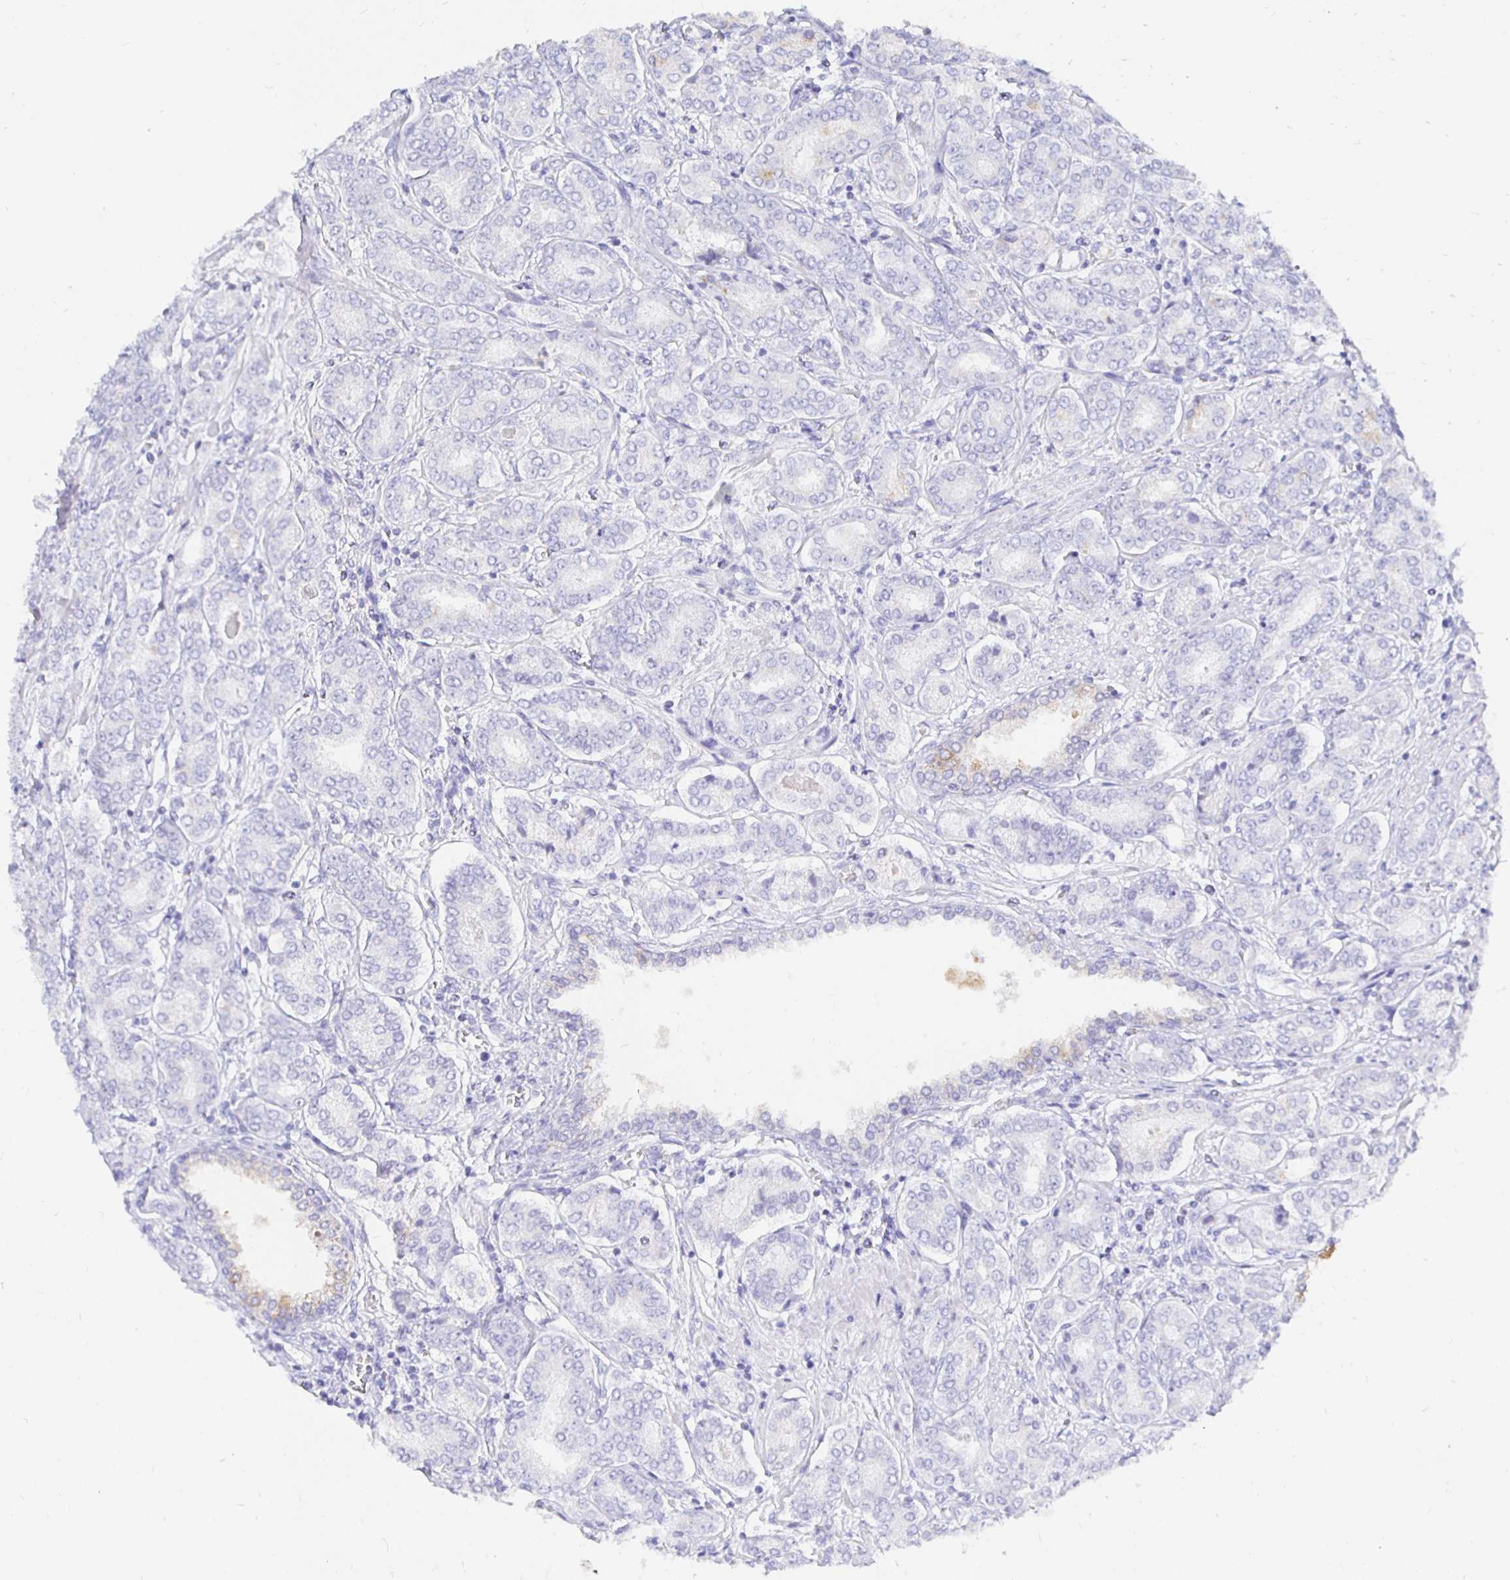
{"staining": {"intensity": "negative", "quantity": "none", "location": "none"}, "tissue": "prostate cancer", "cell_type": "Tumor cells", "image_type": "cancer", "snomed": [{"axis": "morphology", "description": "Adenocarcinoma, High grade"}, {"axis": "topography", "description": "Prostate"}], "caption": "Prostate cancer was stained to show a protein in brown. There is no significant expression in tumor cells.", "gene": "UMOD", "patient": {"sex": "male", "age": 72}}